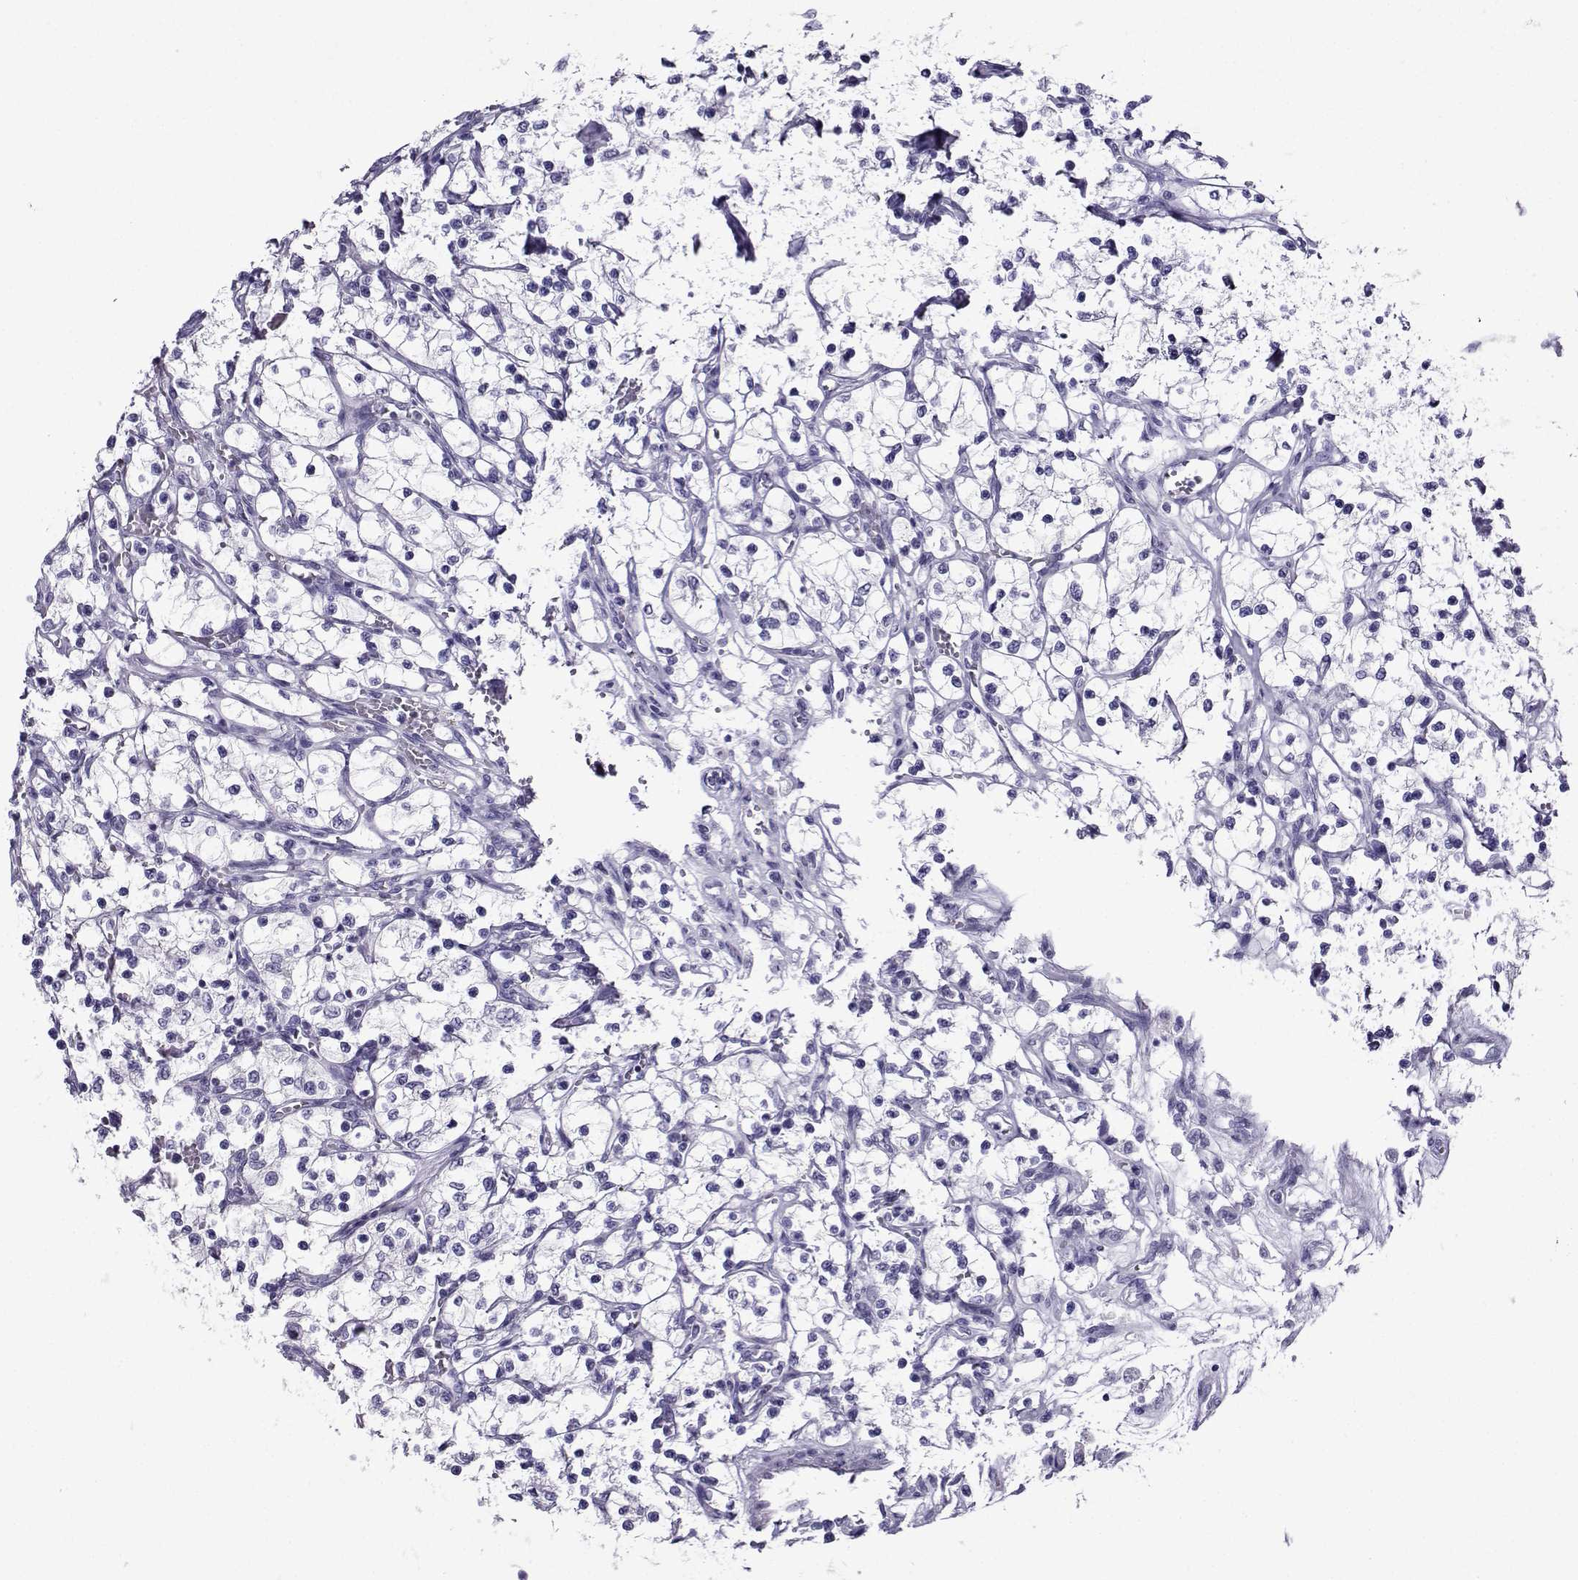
{"staining": {"intensity": "negative", "quantity": "none", "location": "none"}, "tissue": "renal cancer", "cell_type": "Tumor cells", "image_type": "cancer", "snomed": [{"axis": "morphology", "description": "Adenocarcinoma, NOS"}, {"axis": "topography", "description": "Kidney"}], "caption": "An IHC image of renal adenocarcinoma is shown. There is no staining in tumor cells of renal adenocarcinoma.", "gene": "CRYBB1", "patient": {"sex": "female", "age": 69}}